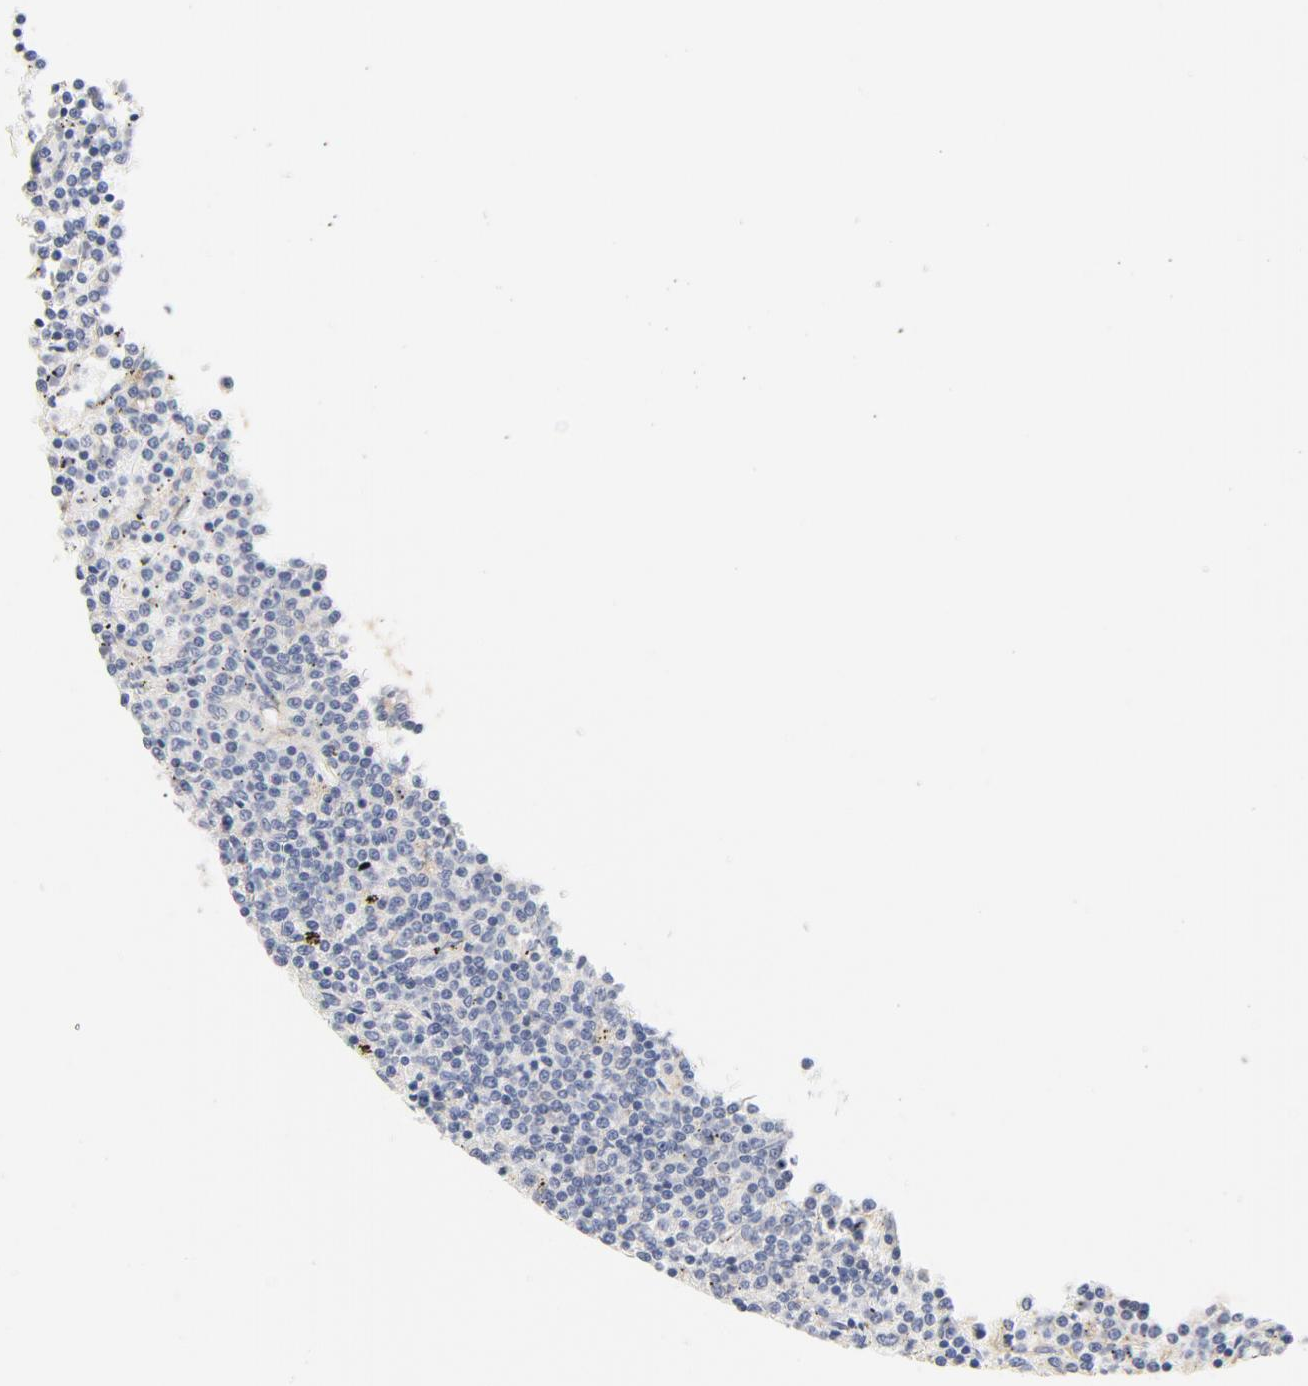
{"staining": {"intensity": "negative", "quantity": "none", "location": "none"}, "tissue": "lymphoma", "cell_type": "Tumor cells", "image_type": "cancer", "snomed": [{"axis": "morphology", "description": "Malignant lymphoma, non-Hodgkin's type, Low grade"}, {"axis": "topography", "description": "Spleen"}], "caption": "High power microscopy image of an immunohistochemistry (IHC) micrograph of lymphoma, revealing no significant positivity in tumor cells.", "gene": "TLR4", "patient": {"sex": "female", "age": 50}}